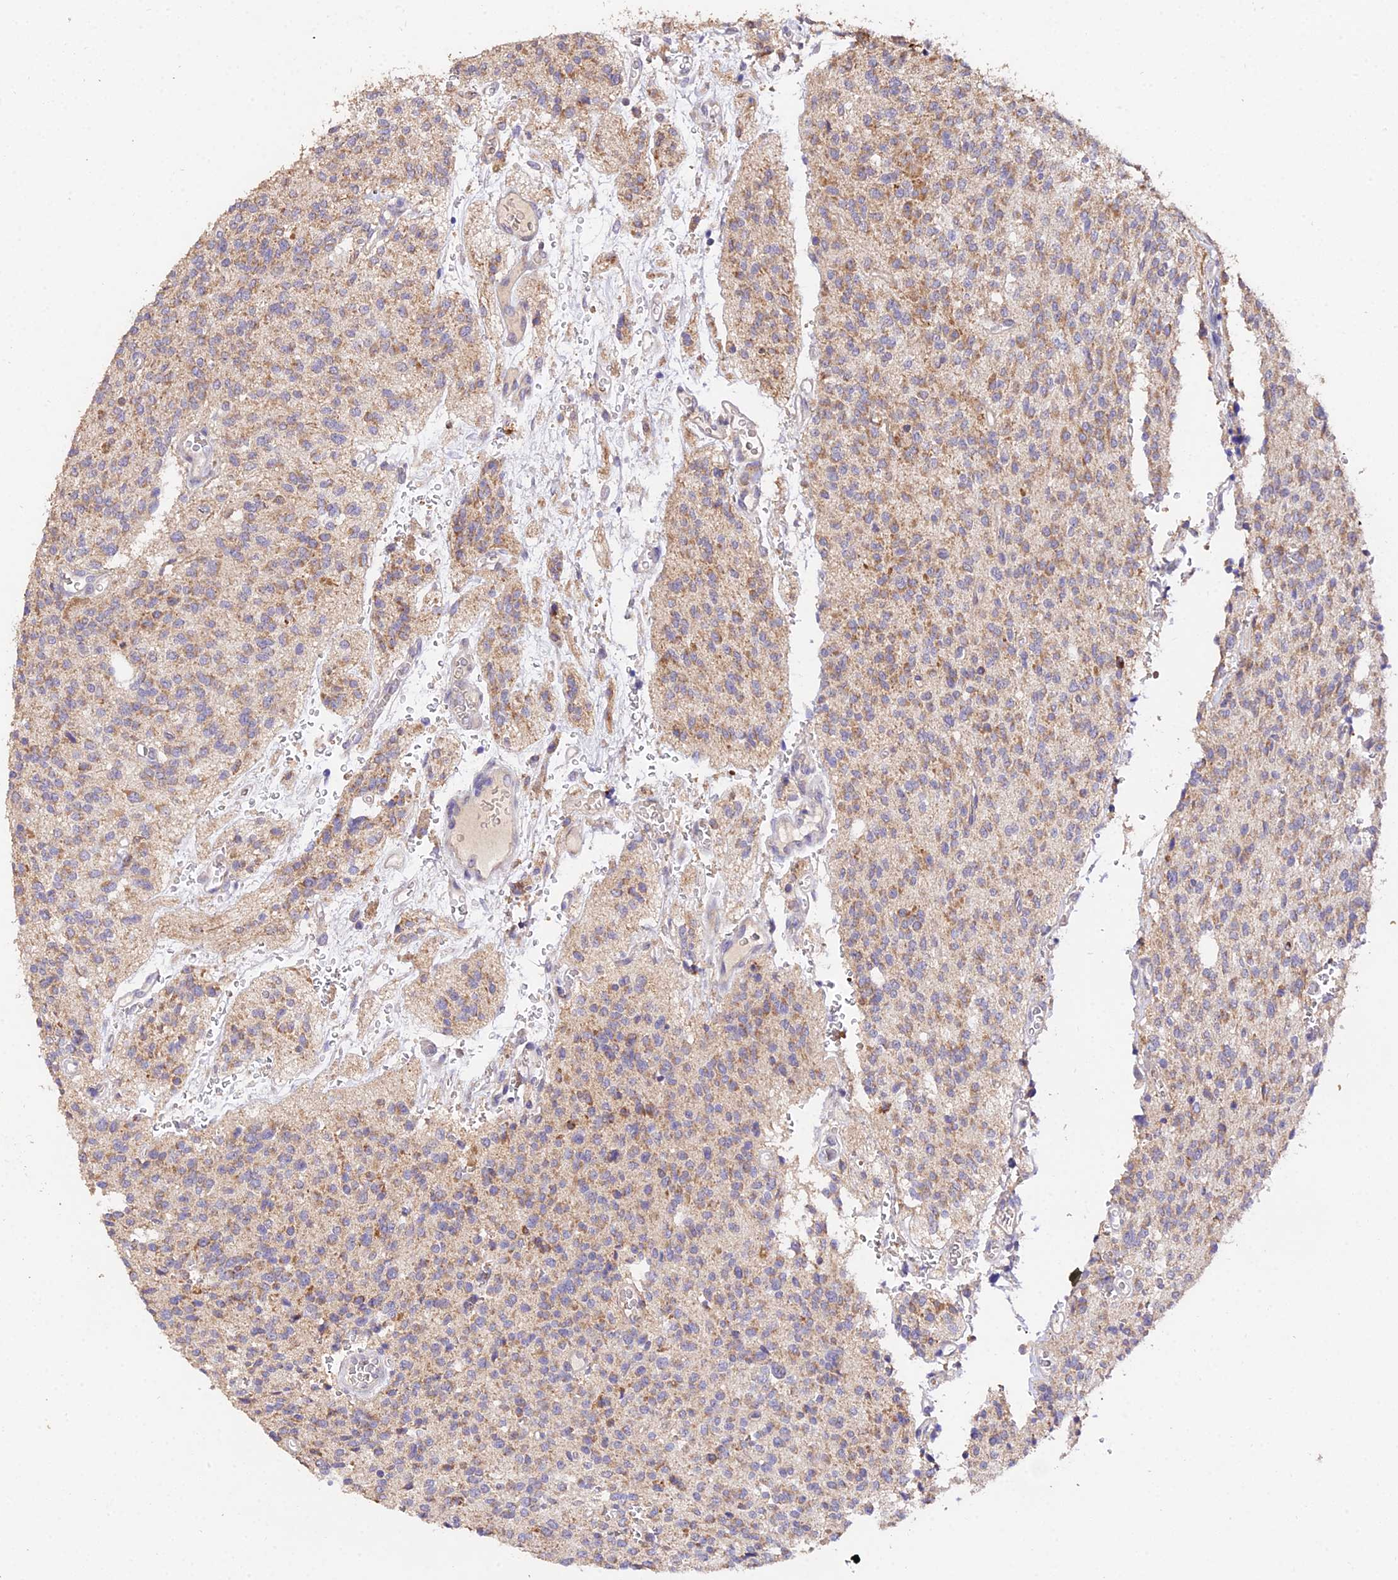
{"staining": {"intensity": "moderate", "quantity": "<25%", "location": "cytoplasmic/membranous"}, "tissue": "glioma", "cell_type": "Tumor cells", "image_type": "cancer", "snomed": [{"axis": "morphology", "description": "Glioma, malignant, High grade"}, {"axis": "topography", "description": "Brain"}], "caption": "Tumor cells display moderate cytoplasmic/membranous expression in approximately <25% of cells in malignant glioma (high-grade).", "gene": "WDR5B", "patient": {"sex": "male", "age": 34}}